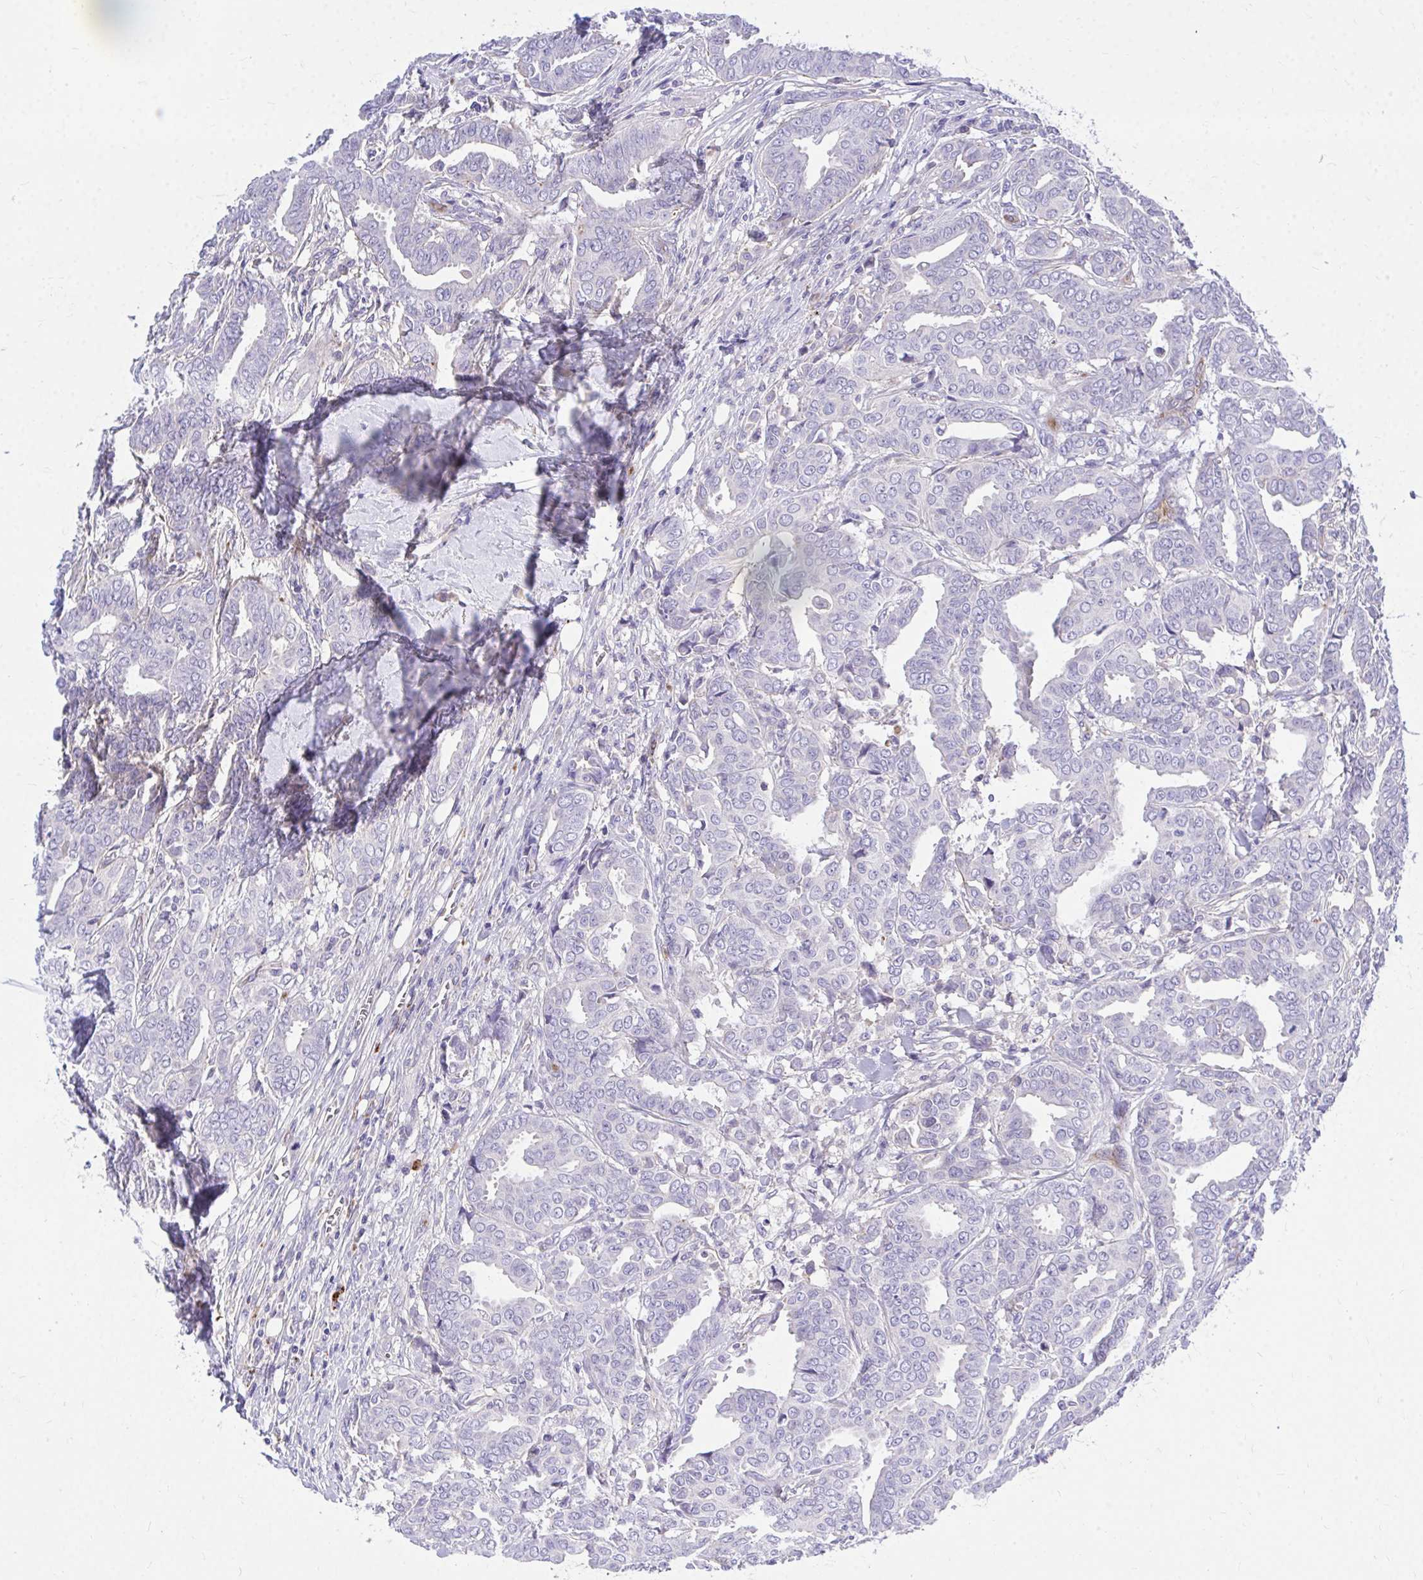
{"staining": {"intensity": "negative", "quantity": "none", "location": "none"}, "tissue": "breast cancer", "cell_type": "Tumor cells", "image_type": "cancer", "snomed": [{"axis": "morphology", "description": "Duct carcinoma"}, {"axis": "topography", "description": "Breast"}], "caption": "A micrograph of human breast cancer (infiltrating ductal carcinoma) is negative for staining in tumor cells.", "gene": "TP53I11", "patient": {"sex": "female", "age": 45}}